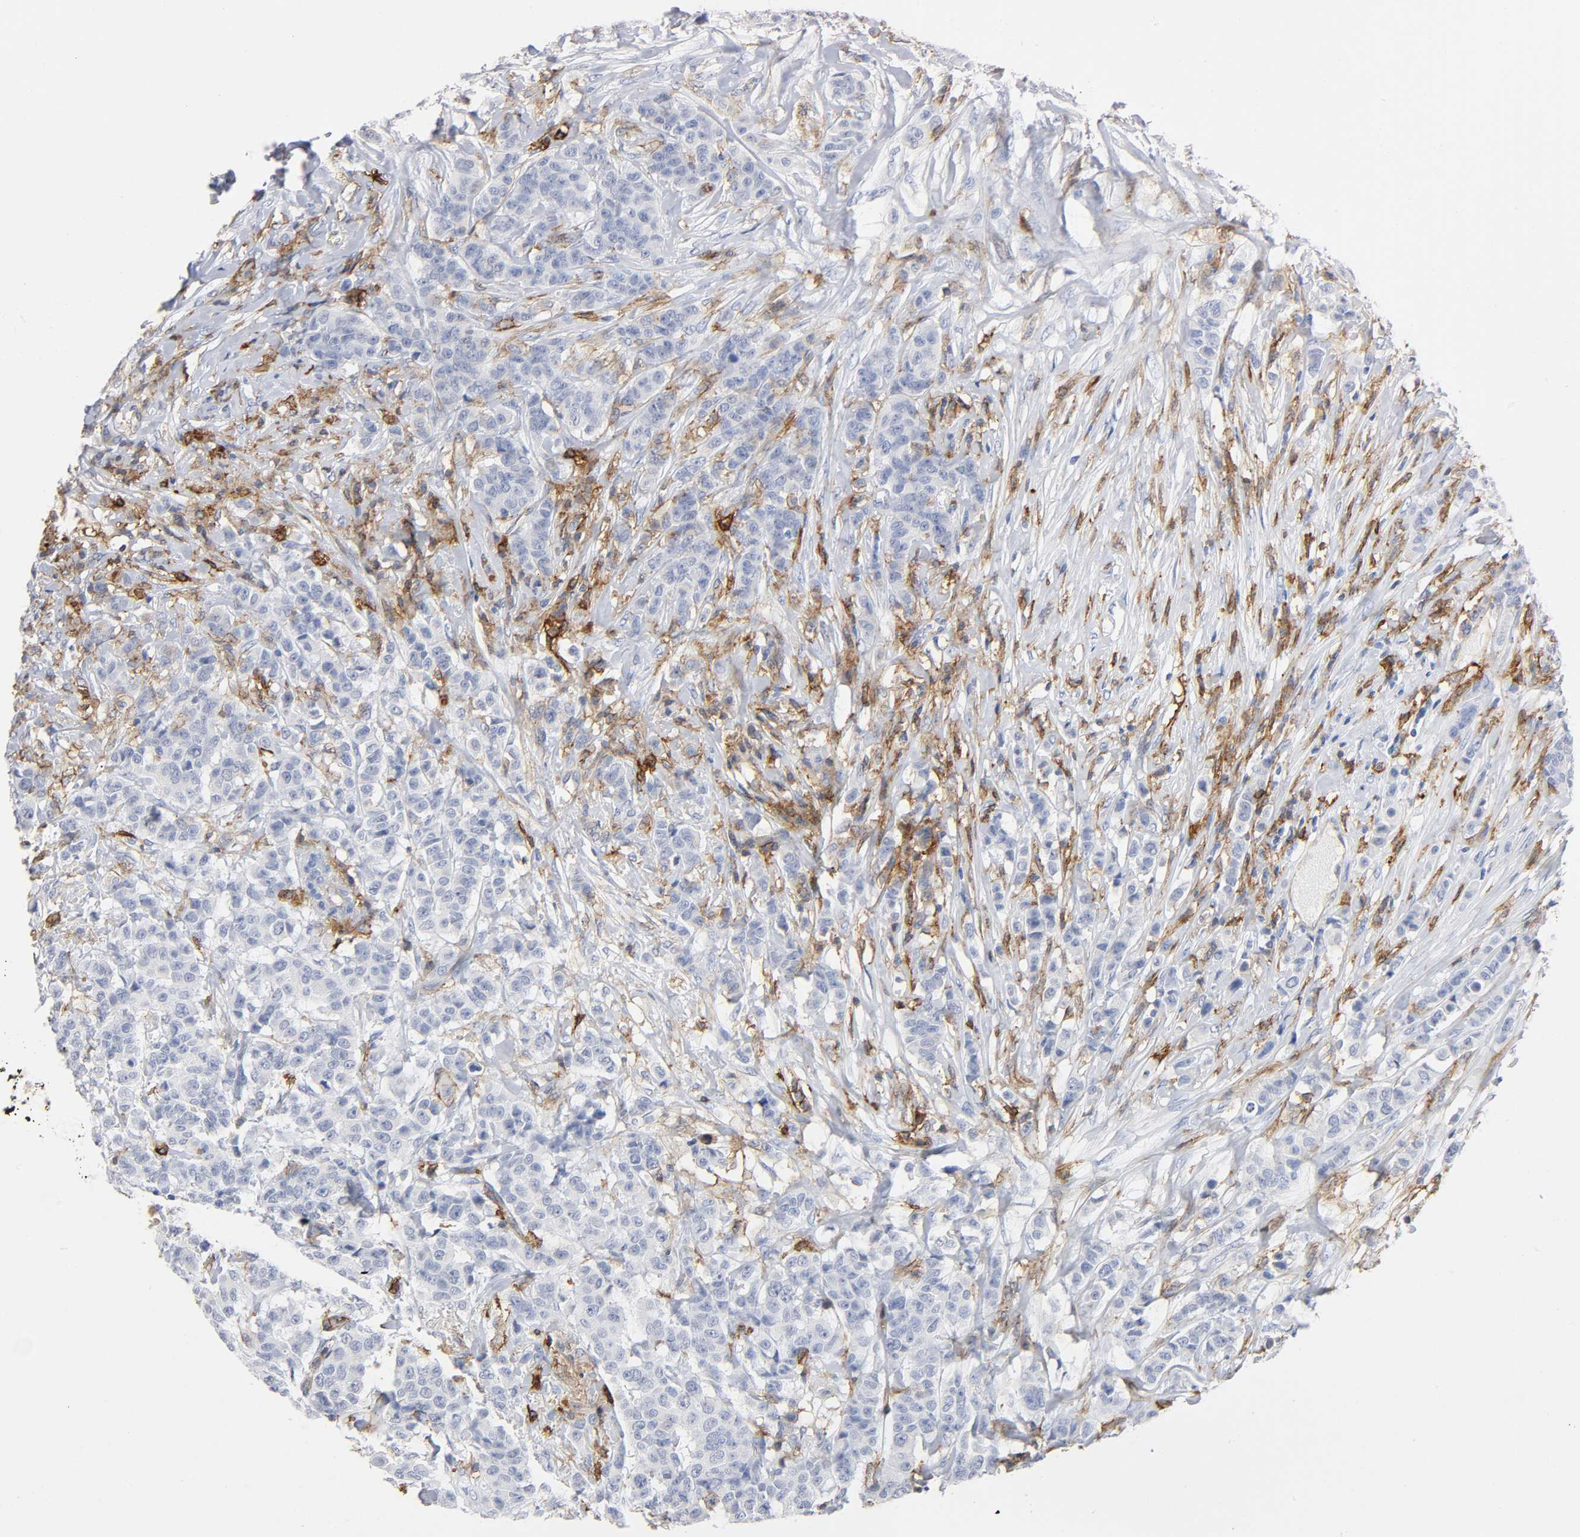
{"staining": {"intensity": "negative", "quantity": "none", "location": "none"}, "tissue": "breast cancer", "cell_type": "Tumor cells", "image_type": "cancer", "snomed": [{"axis": "morphology", "description": "Duct carcinoma"}, {"axis": "topography", "description": "Breast"}], "caption": "High power microscopy image of an immunohistochemistry micrograph of intraductal carcinoma (breast), revealing no significant expression in tumor cells.", "gene": "LYN", "patient": {"sex": "female", "age": 40}}